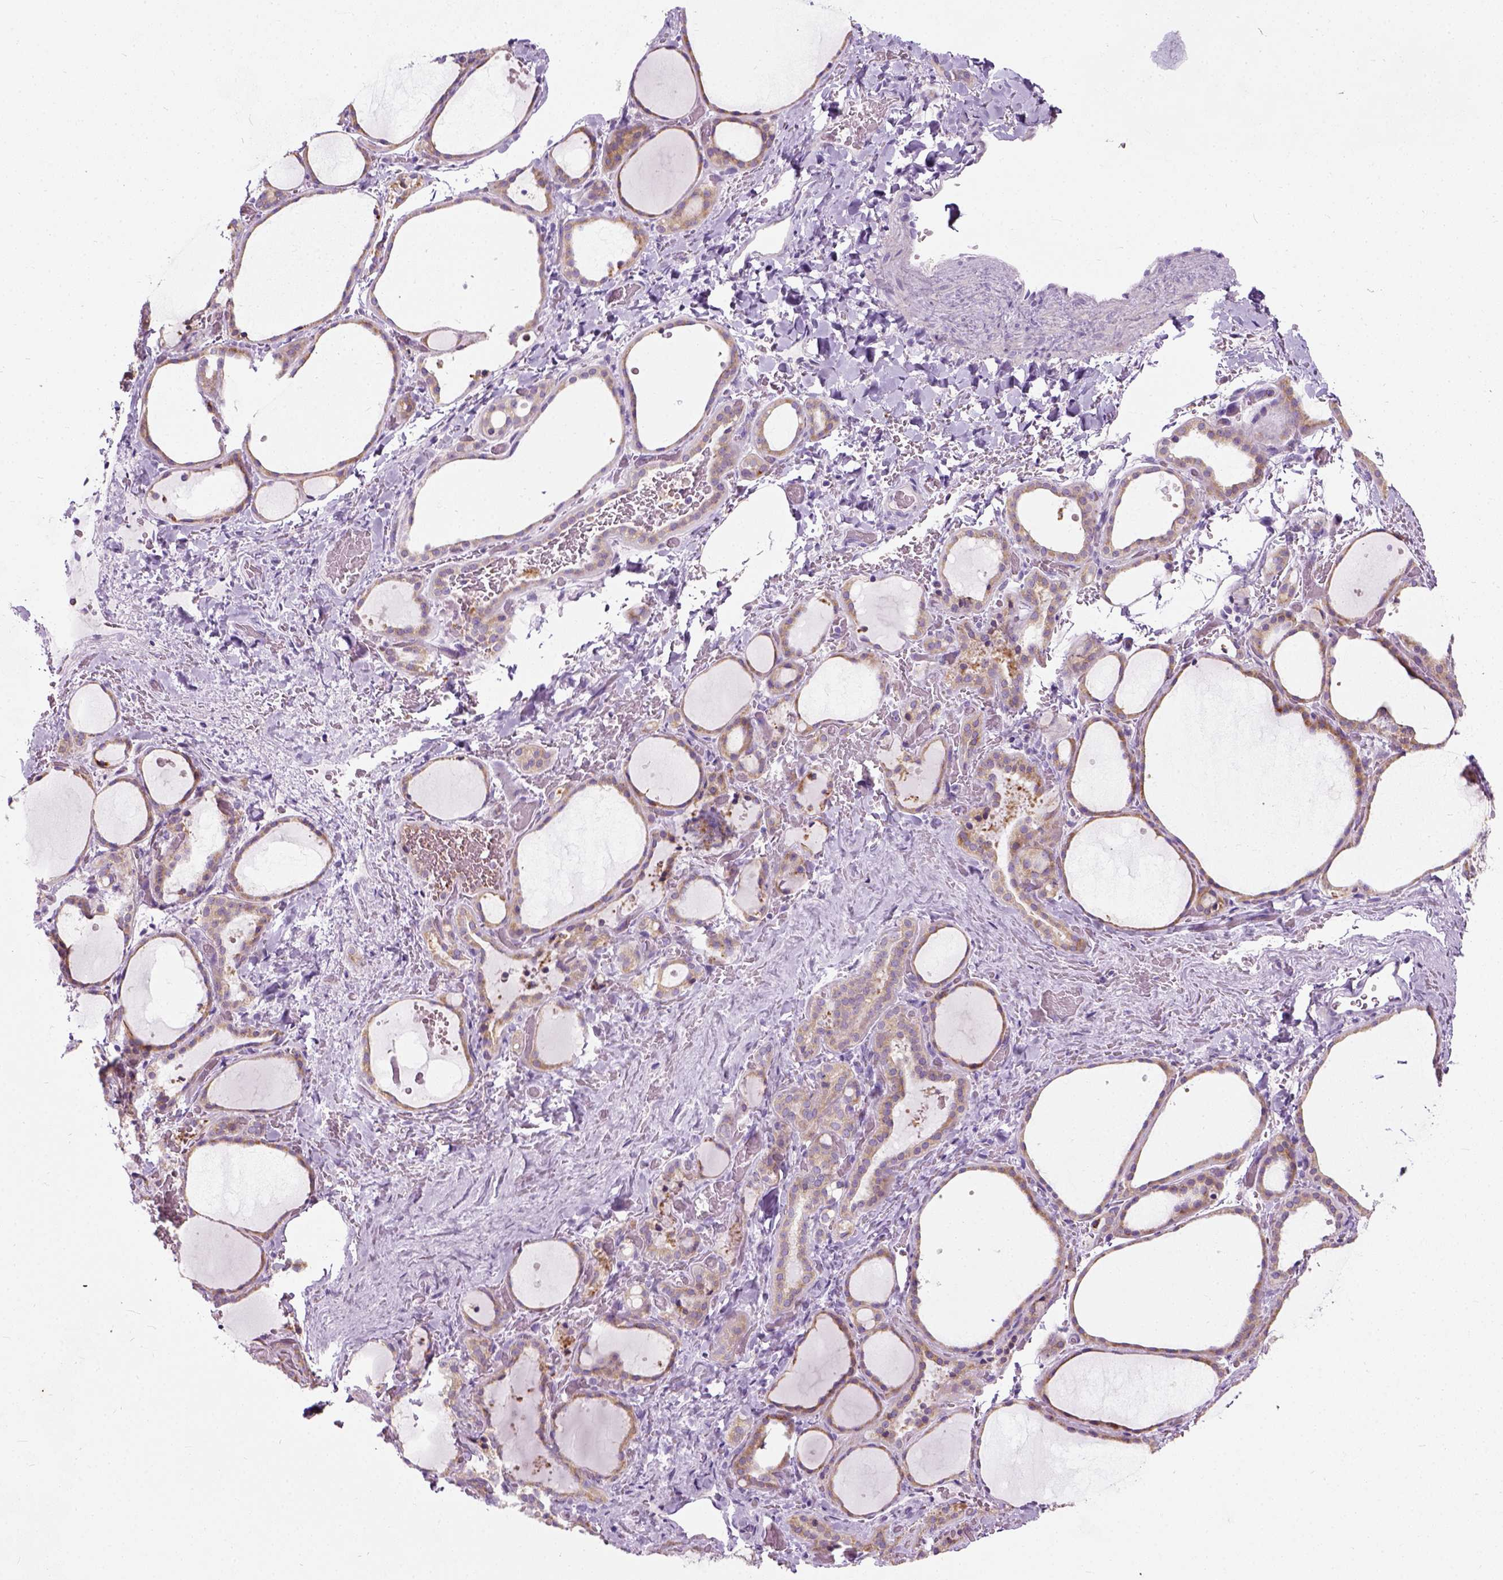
{"staining": {"intensity": "weak", "quantity": ">75%", "location": "cytoplasmic/membranous"}, "tissue": "thyroid gland", "cell_type": "Glandular cells", "image_type": "normal", "snomed": [{"axis": "morphology", "description": "Normal tissue, NOS"}, {"axis": "topography", "description": "Thyroid gland"}], "caption": "Glandular cells display weak cytoplasmic/membranous positivity in about >75% of cells in normal thyroid gland.", "gene": "TRIM72", "patient": {"sex": "female", "age": 36}}